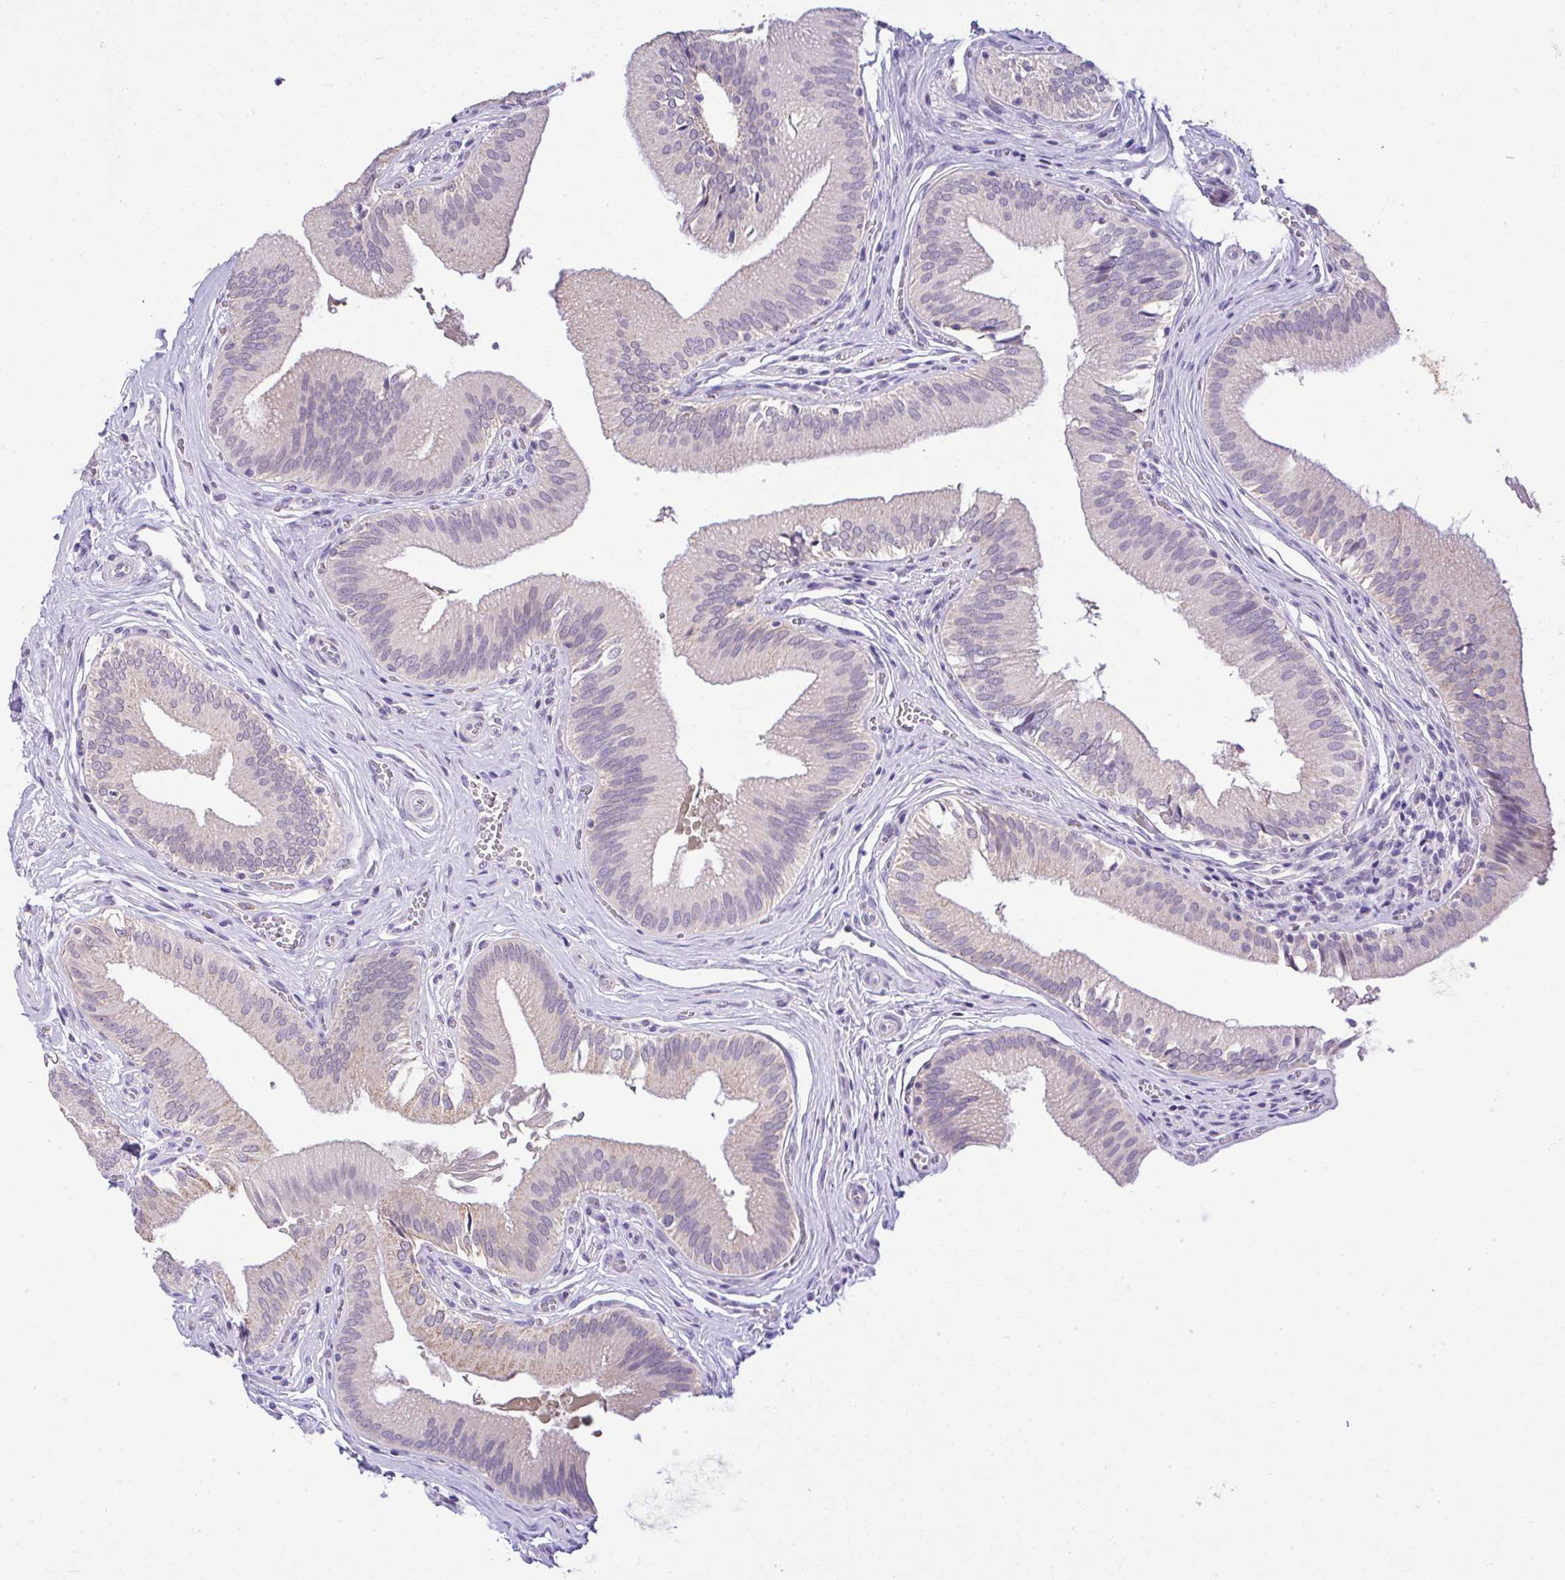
{"staining": {"intensity": "weak", "quantity": "<25%", "location": "cytoplasmic/membranous"}, "tissue": "gallbladder", "cell_type": "Glandular cells", "image_type": "normal", "snomed": [{"axis": "morphology", "description": "Normal tissue, NOS"}, {"axis": "topography", "description": "Gallbladder"}], "caption": "This image is of benign gallbladder stained with IHC to label a protein in brown with the nuclei are counter-stained blue. There is no expression in glandular cells.", "gene": "CTU1", "patient": {"sex": "male", "age": 17}}